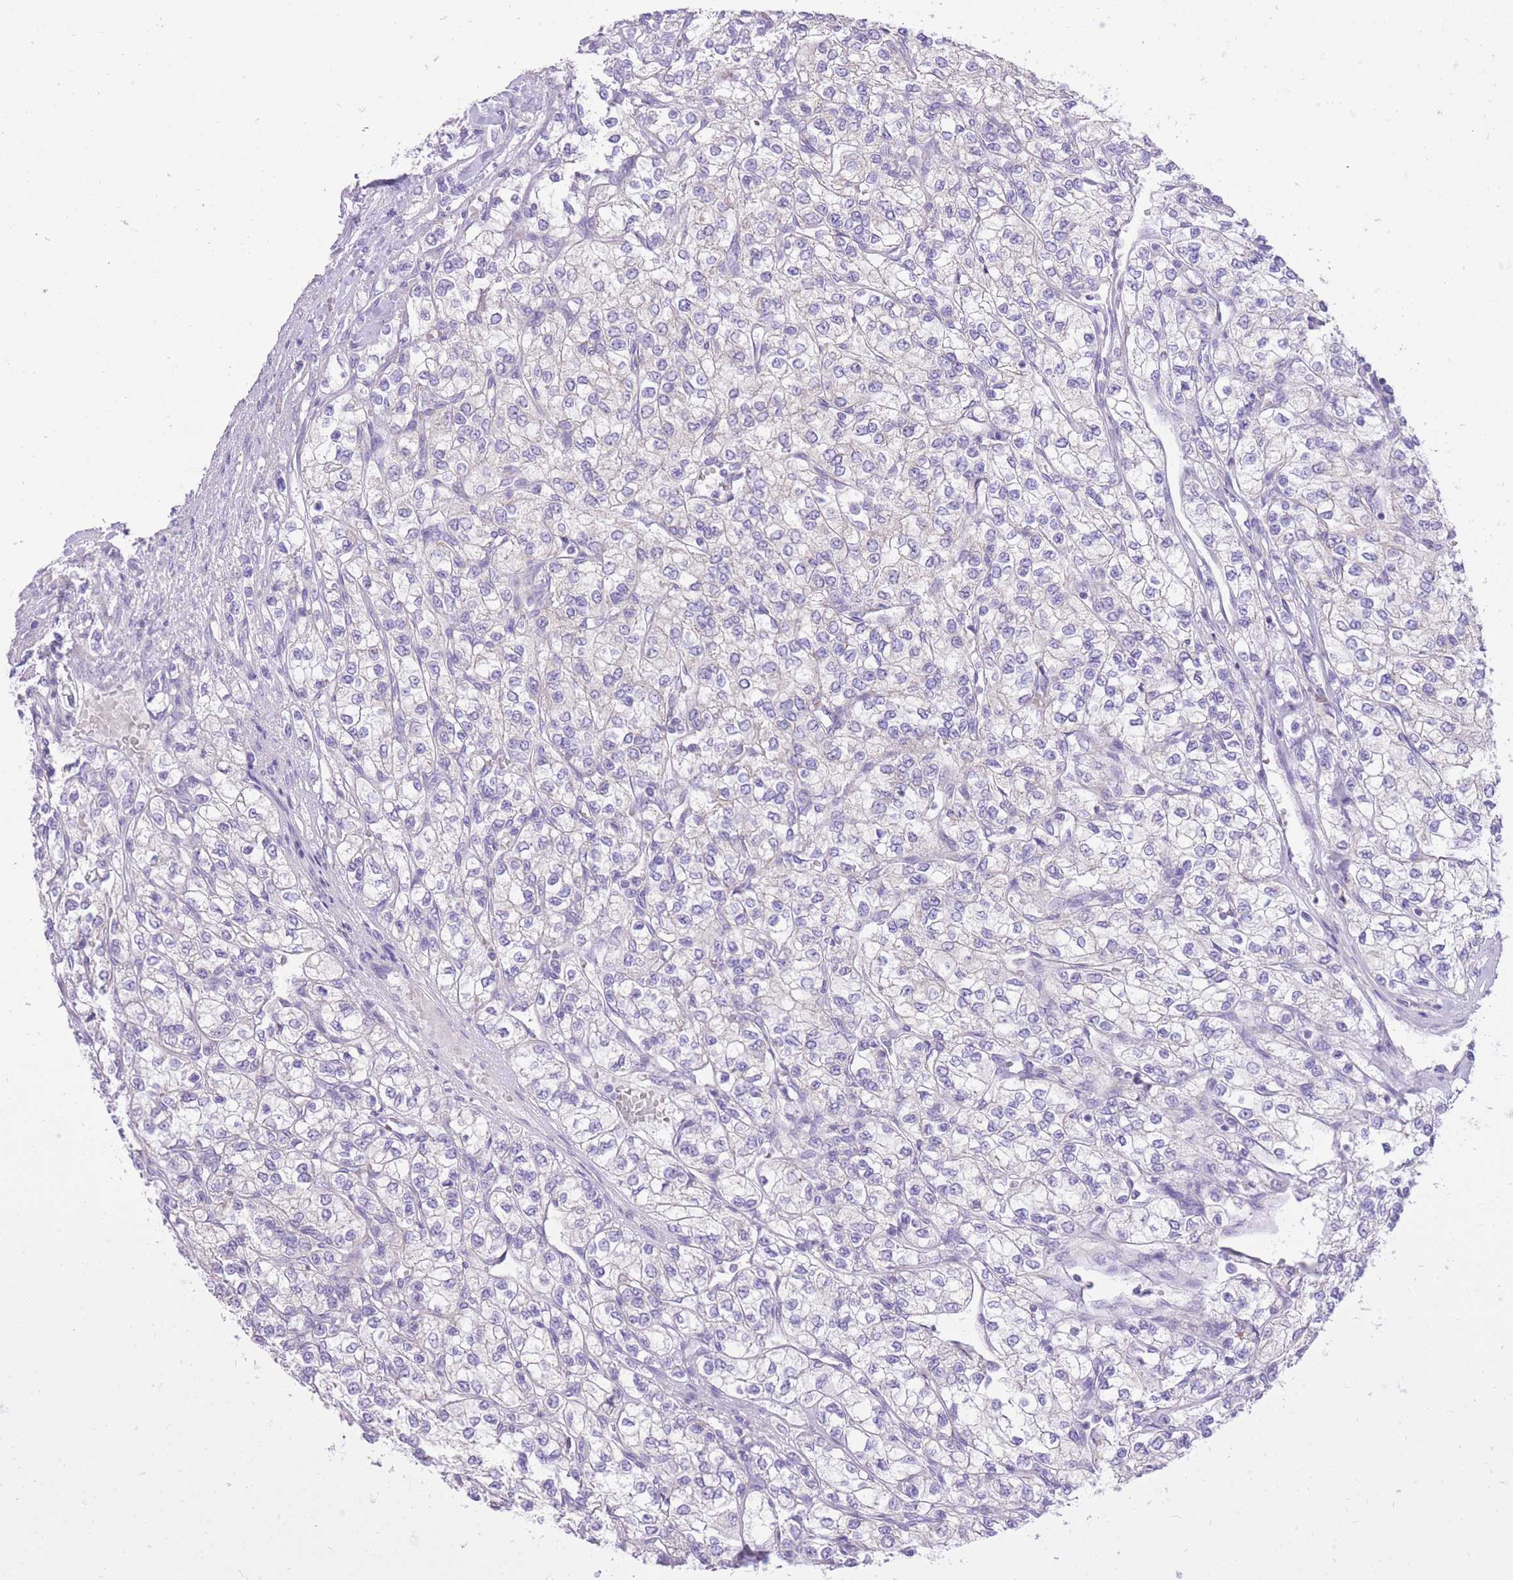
{"staining": {"intensity": "negative", "quantity": "none", "location": "none"}, "tissue": "renal cancer", "cell_type": "Tumor cells", "image_type": "cancer", "snomed": [{"axis": "morphology", "description": "Adenocarcinoma, NOS"}, {"axis": "topography", "description": "Kidney"}], "caption": "Photomicrograph shows no significant protein positivity in tumor cells of renal cancer (adenocarcinoma).", "gene": "SLC4A4", "patient": {"sex": "male", "age": 80}}